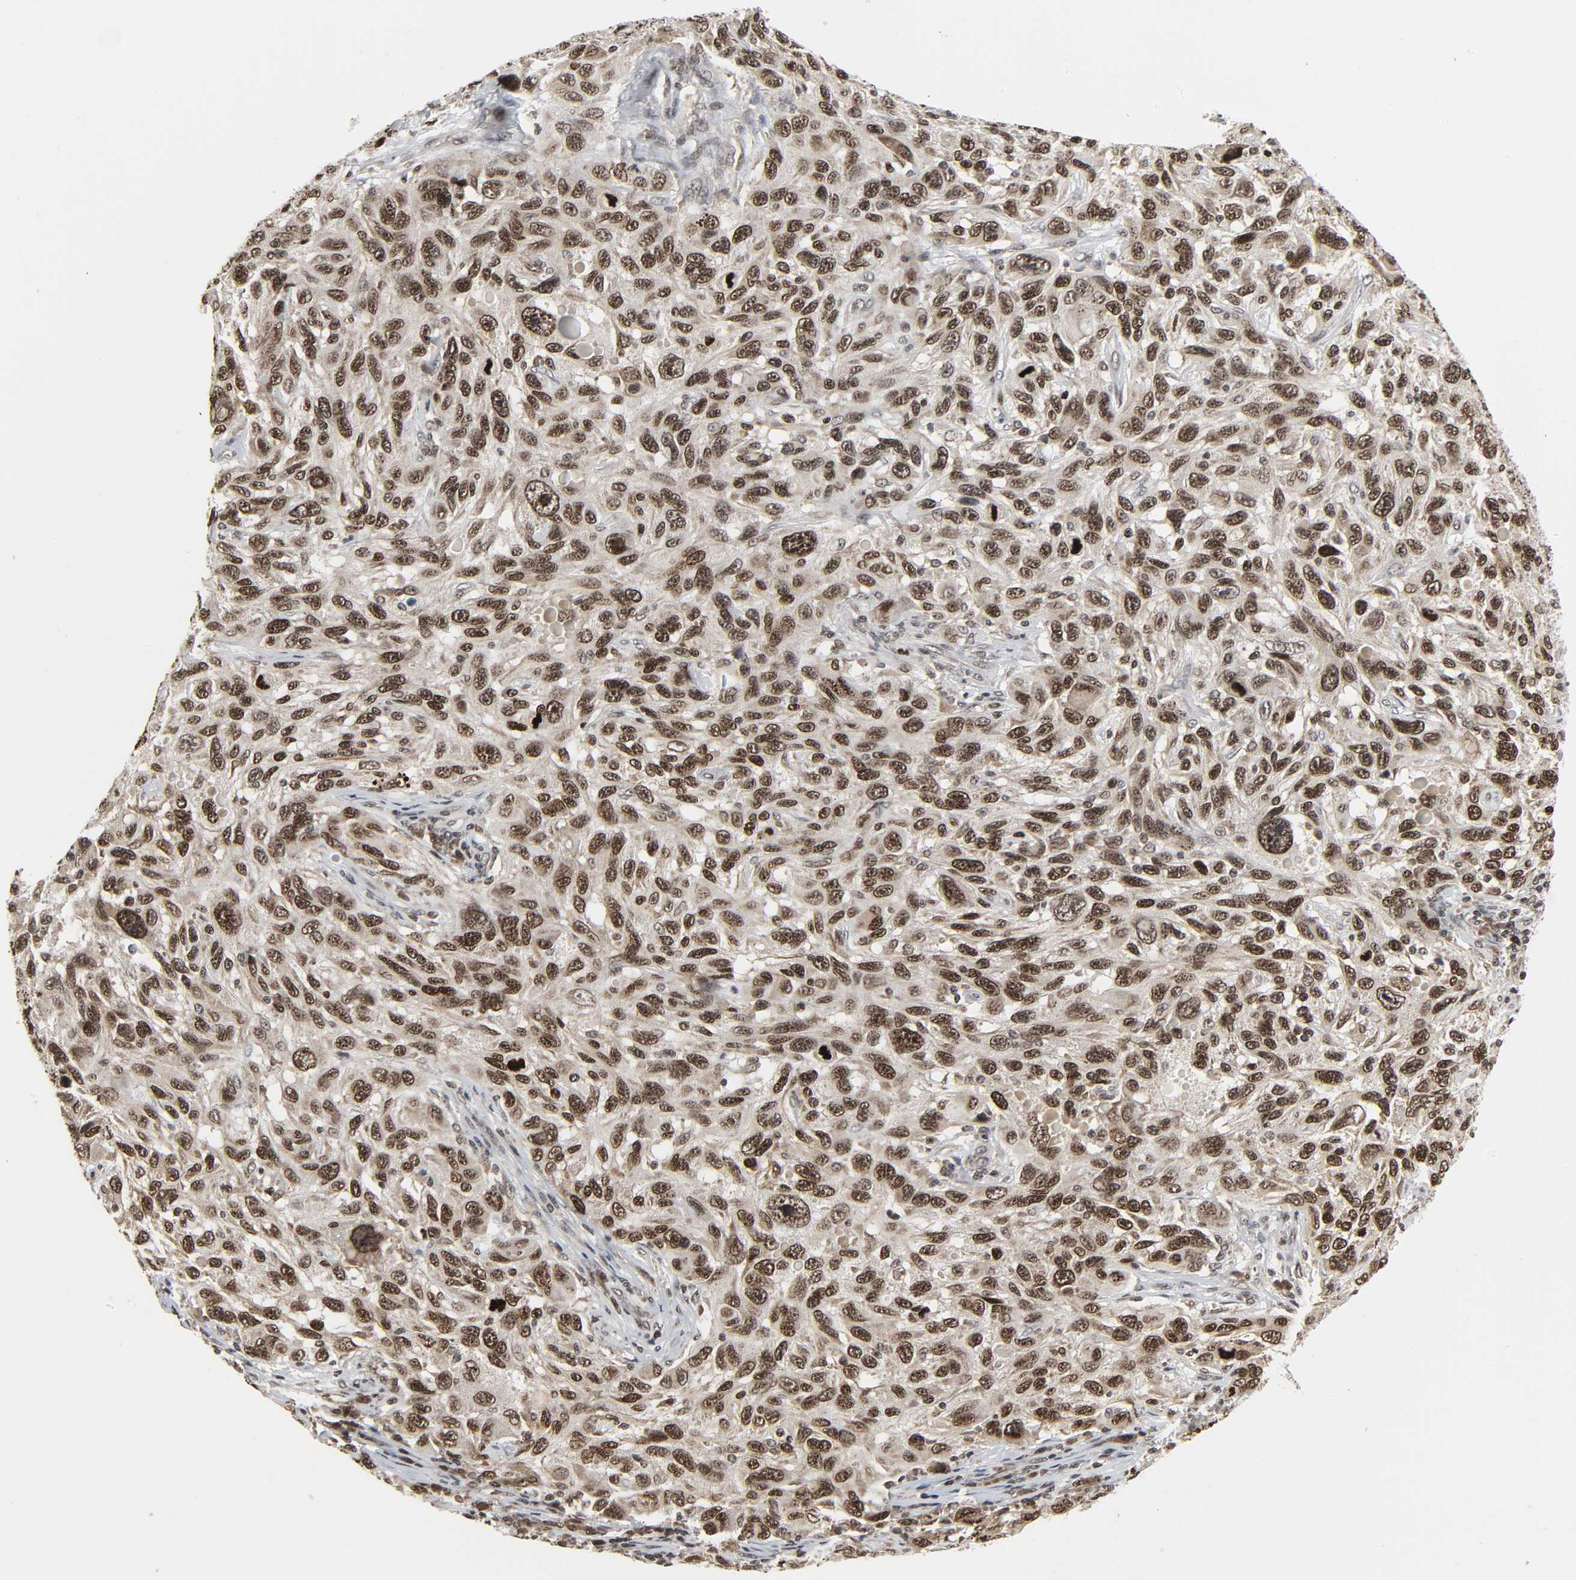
{"staining": {"intensity": "moderate", "quantity": ">75%", "location": "nuclear"}, "tissue": "melanoma", "cell_type": "Tumor cells", "image_type": "cancer", "snomed": [{"axis": "morphology", "description": "Malignant melanoma, NOS"}, {"axis": "topography", "description": "Skin"}], "caption": "A high-resolution image shows immunohistochemistry (IHC) staining of malignant melanoma, which exhibits moderate nuclear expression in about >75% of tumor cells. The protein is stained brown, and the nuclei are stained in blue (DAB (3,3'-diaminobenzidine) IHC with brightfield microscopy, high magnification).", "gene": "XRCC1", "patient": {"sex": "male", "age": 53}}